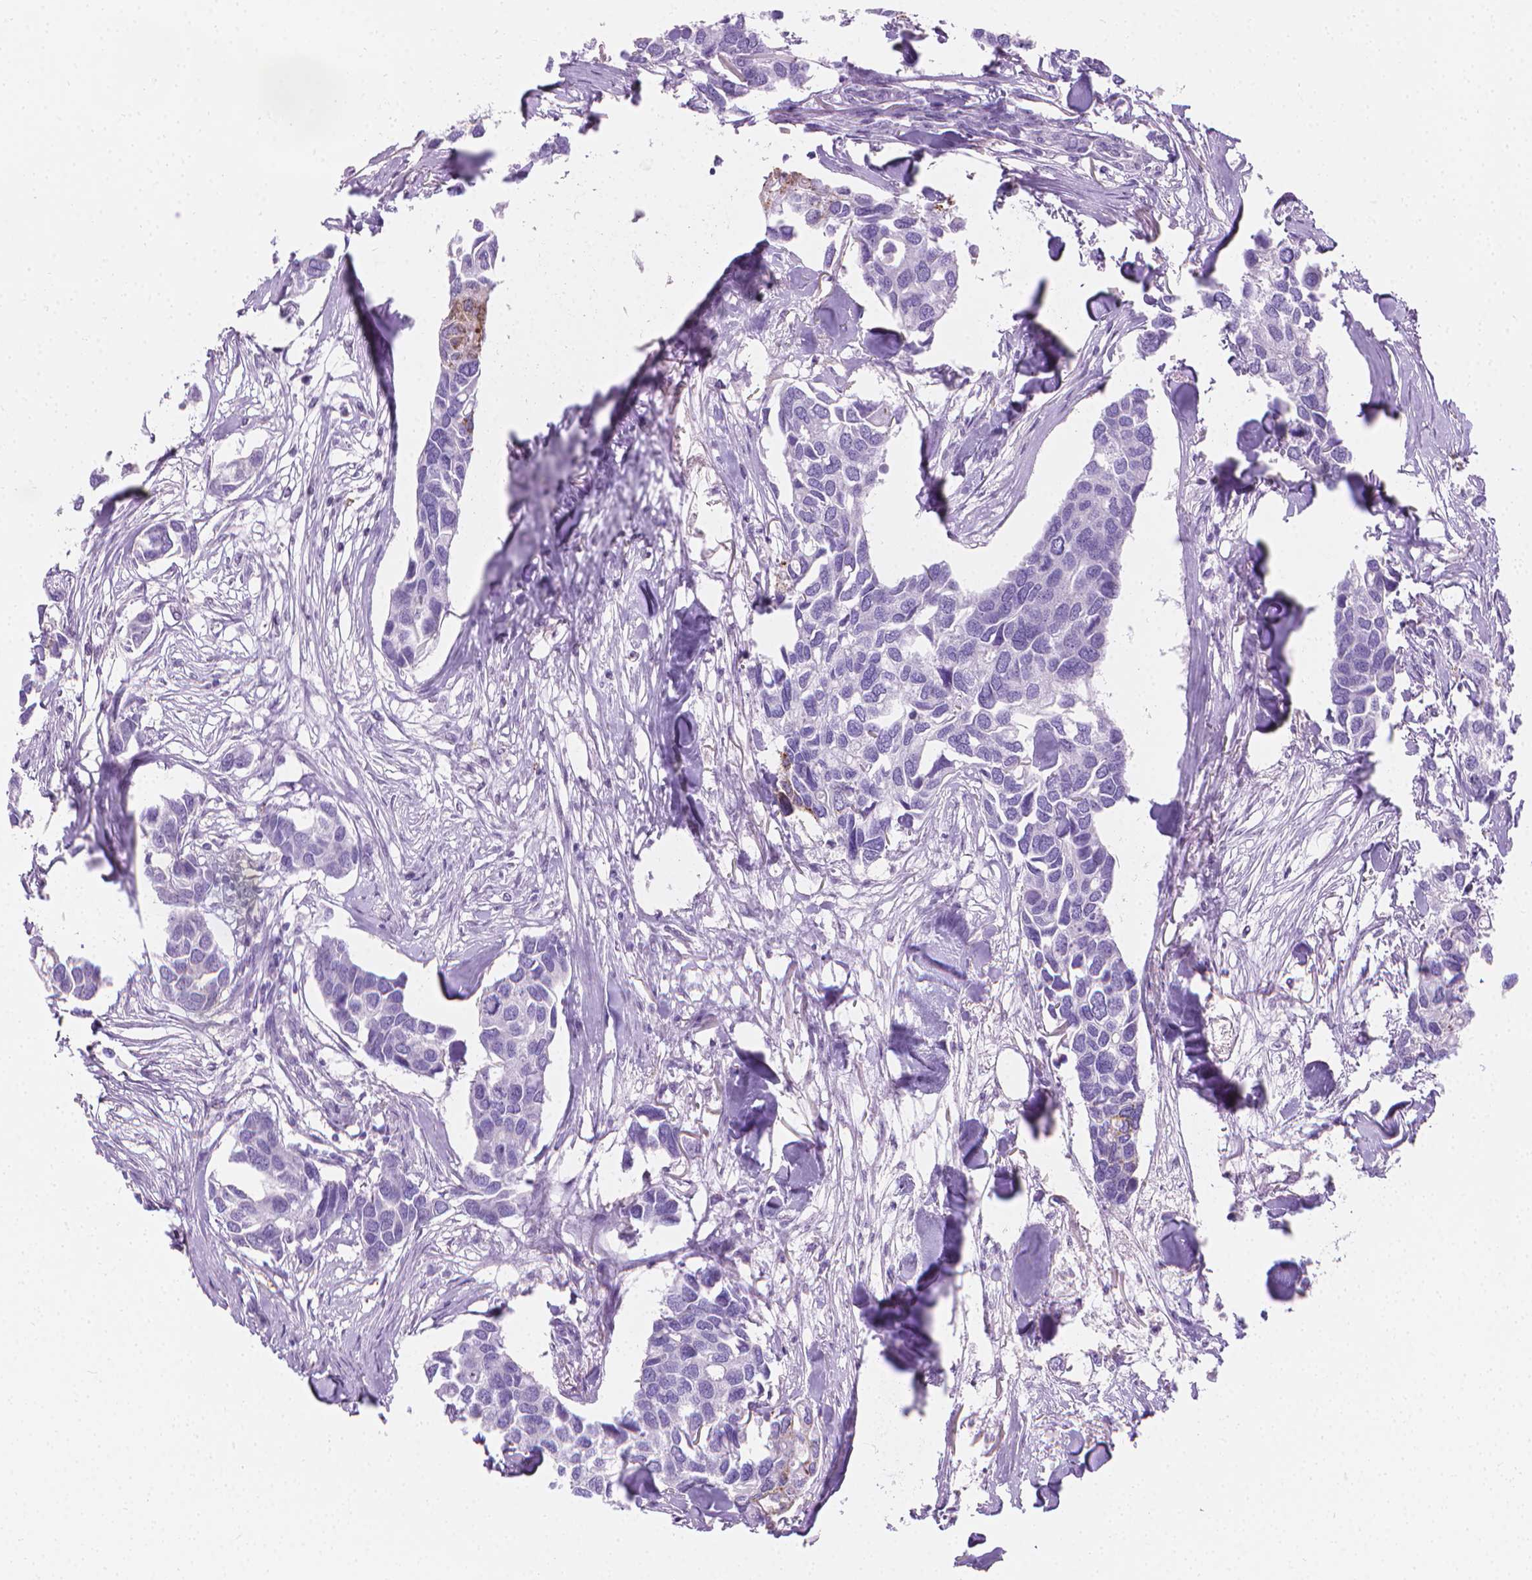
{"staining": {"intensity": "negative", "quantity": "none", "location": "none"}, "tissue": "breast cancer", "cell_type": "Tumor cells", "image_type": "cancer", "snomed": [{"axis": "morphology", "description": "Duct carcinoma"}, {"axis": "topography", "description": "Breast"}], "caption": "Breast invasive ductal carcinoma was stained to show a protein in brown. There is no significant staining in tumor cells. (Immunohistochemistry (ihc), brightfield microscopy, high magnification).", "gene": "CFAP52", "patient": {"sex": "female", "age": 83}}